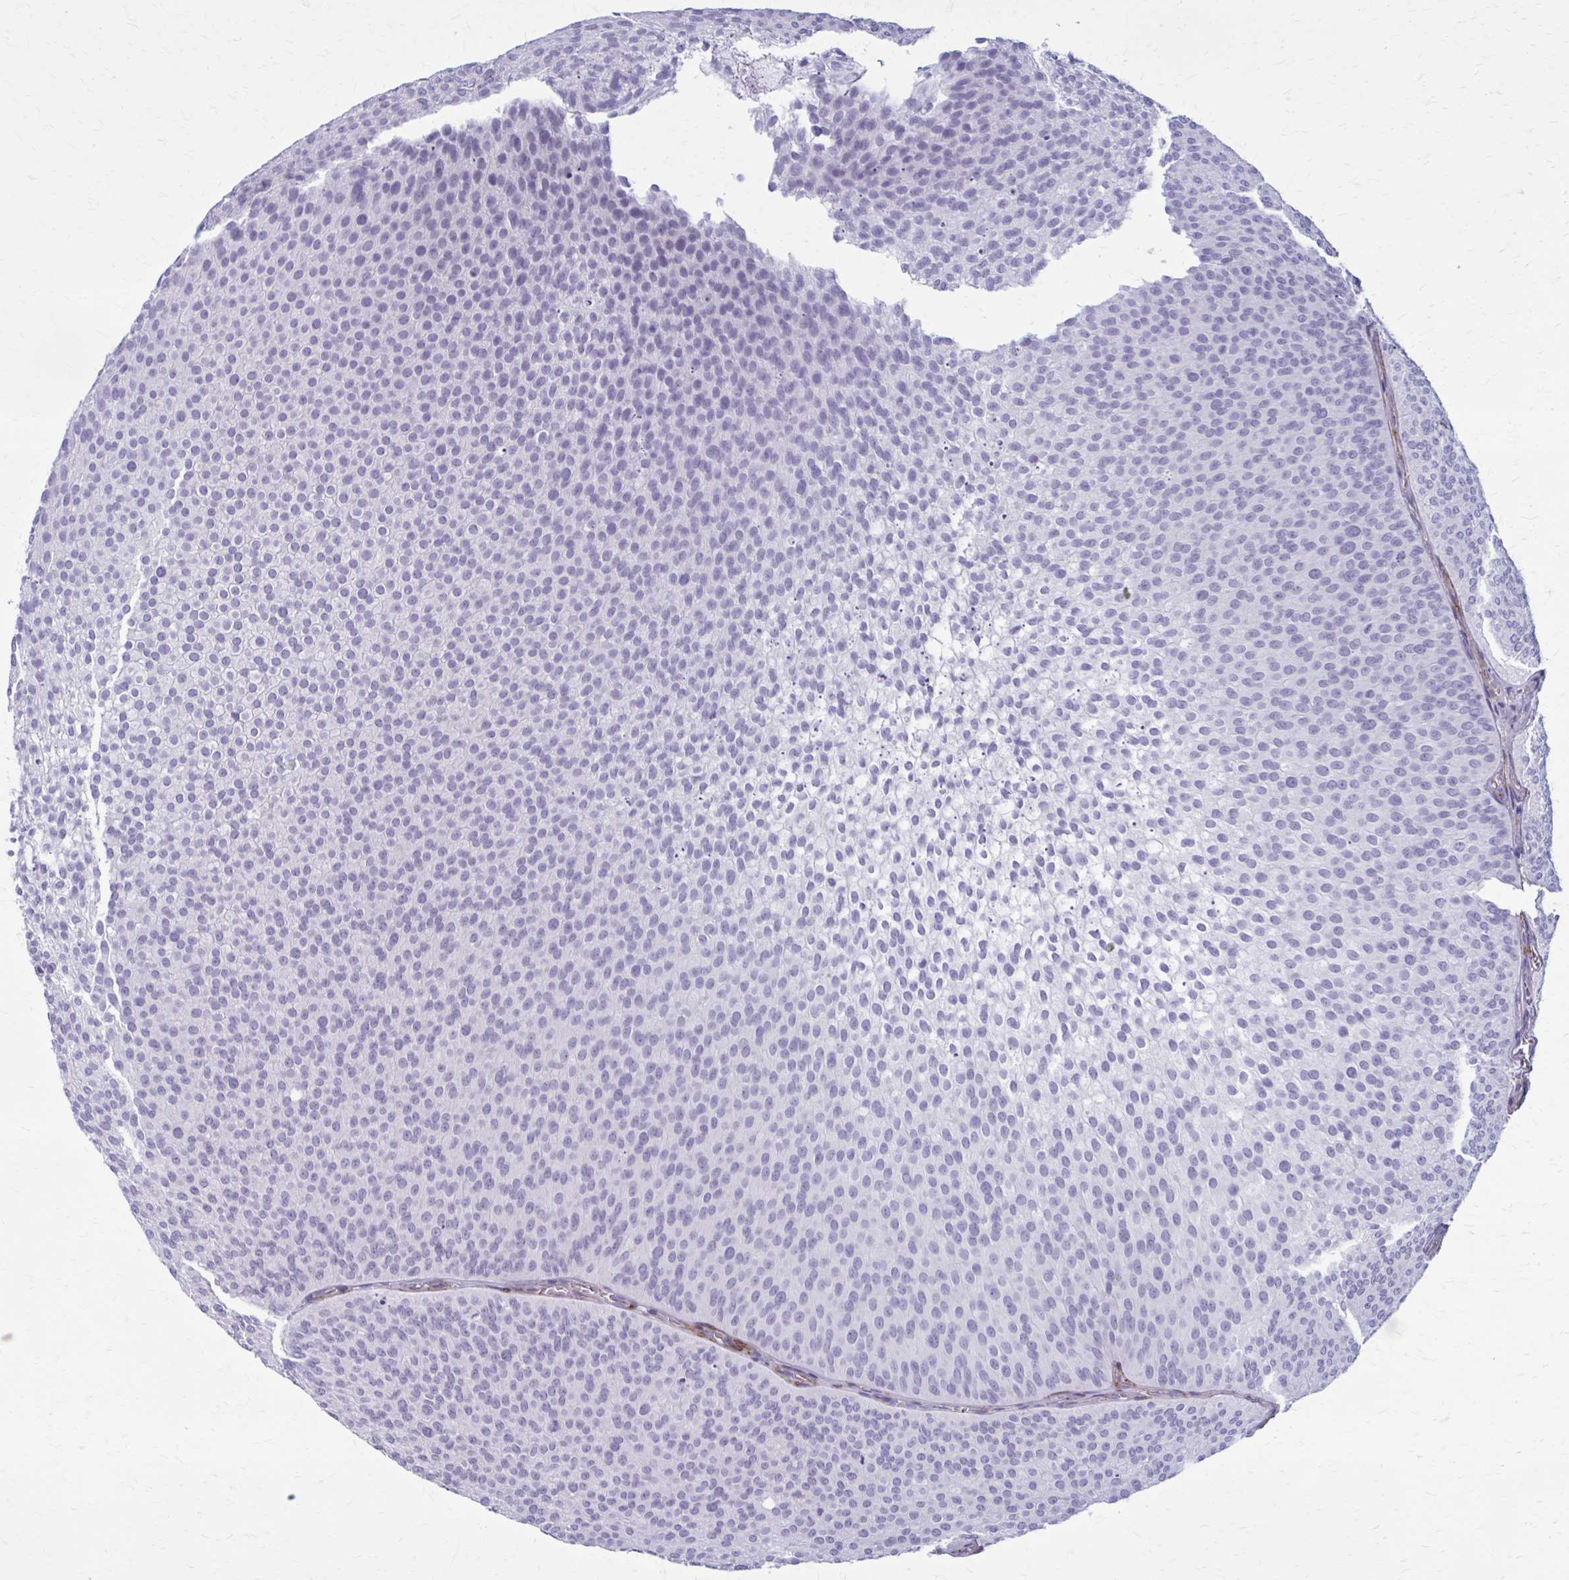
{"staining": {"intensity": "negative", "quantity": "none", "location": "none"}, "tissue": "urothelial cancer", "cell_type": "Tumor cells", "image_type": "cancer", "snomed": [{"axis": "morphology", "description": "Urothelial carcinoma, Low grade"}, {"axis": "topography", "description": "Urinary bladder"}], "caption": "There is no significant staining in tumor cells of low-grade urothelial carcinoma. (Brightfield microscopy of DAB (3,3'-diaminobenzidine) IHC at high magnification).", "gene": "AKAP12", "patient": {"sex": "male", "age": 91}}